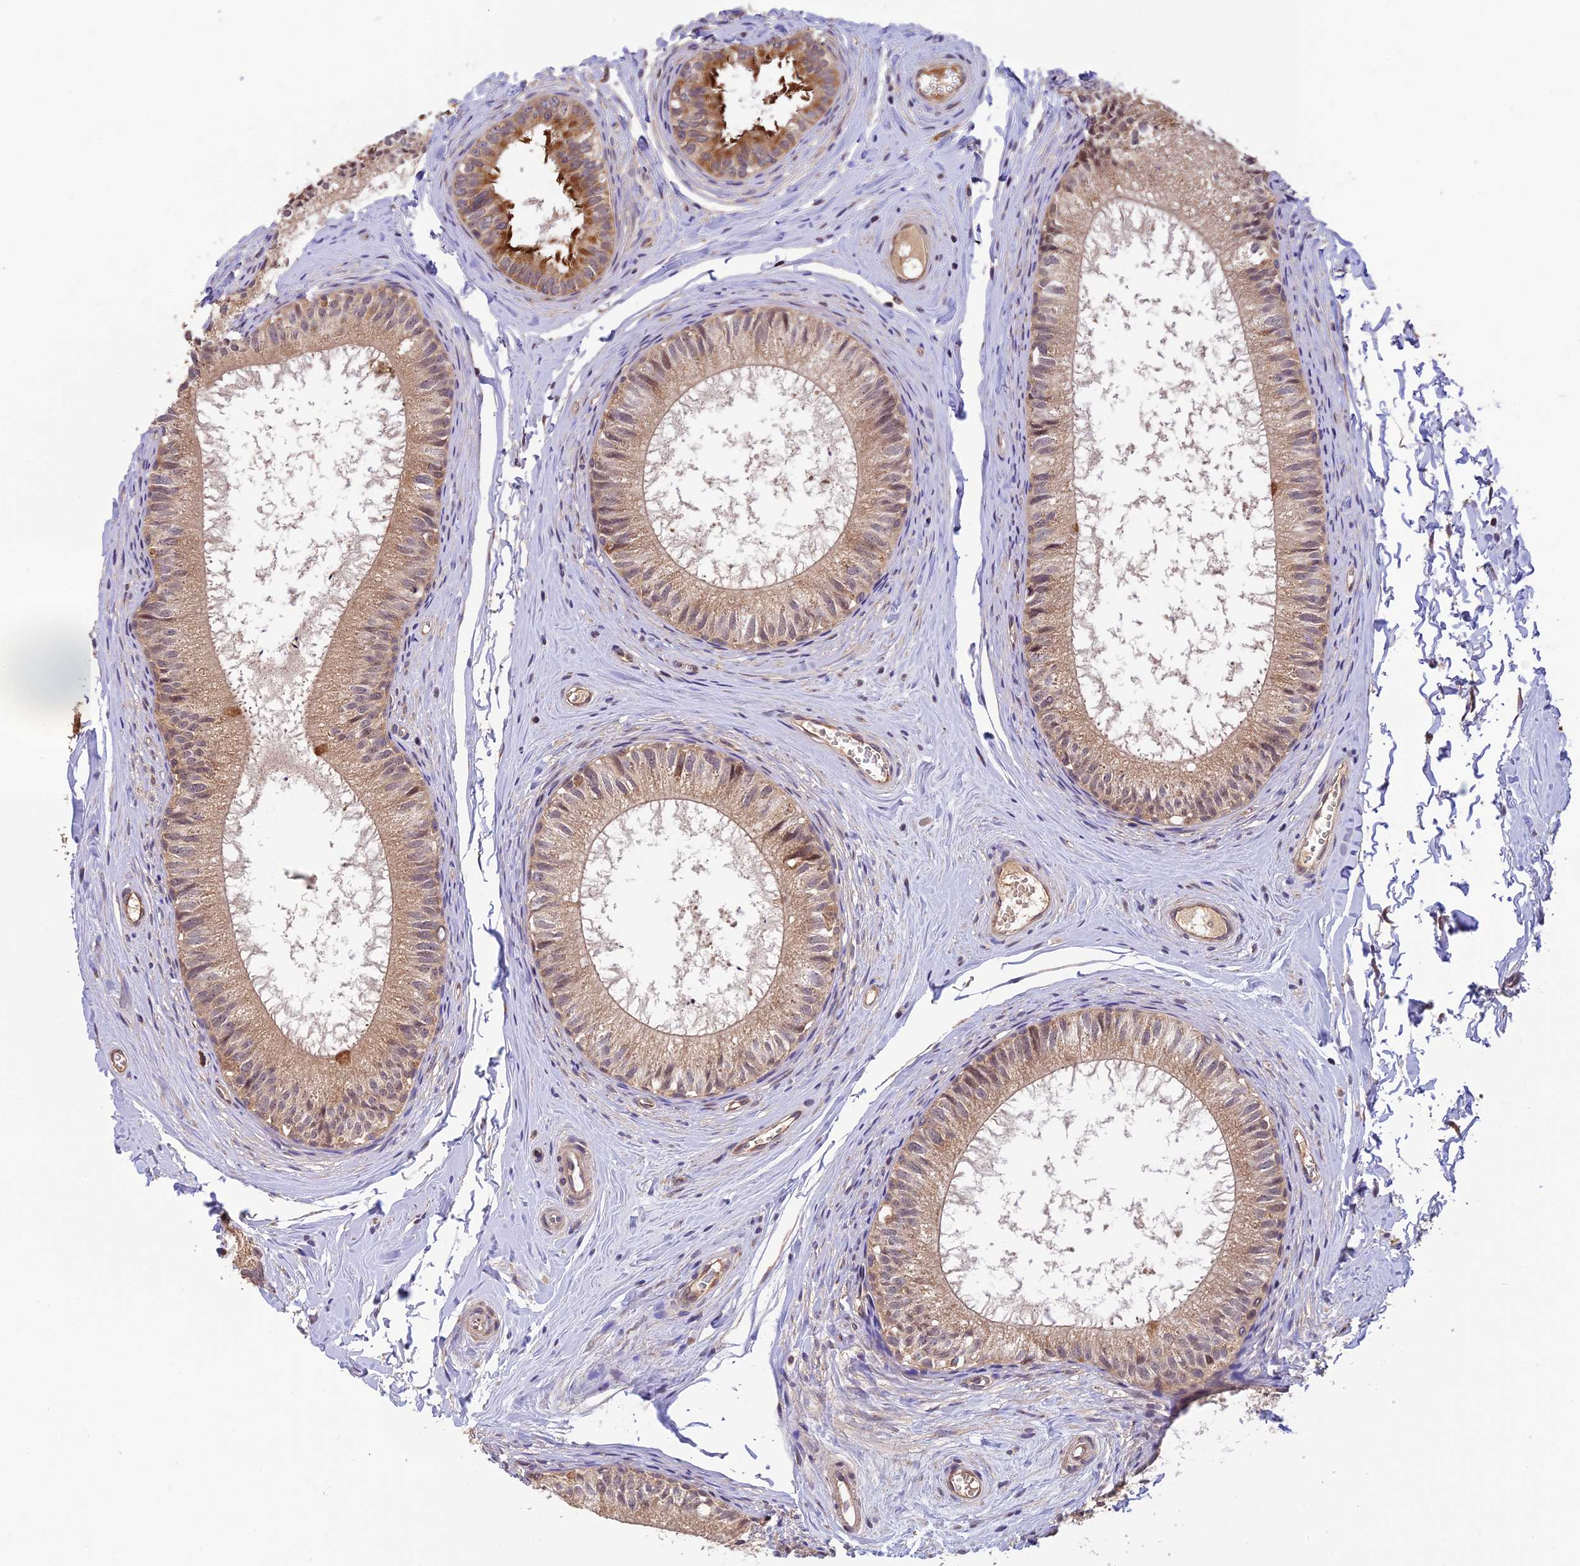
{"staining": {"intensity": "moderate", "quantity": ">75%", "location": "cytoplasmic/membranous"}, "tissue": "epididymis", "cell_type": "Glandular cells", "image_type": "normal", "snomed": [{"axis": "morphology", "description": "Normal tissue, NOS"}, {"axis": "topography", "description": "Epididymis"}], "caption": "About >75% of glandular cells in normal human epididymis reveal moderate cytoplasmic/membranous protein expression as visualized by brown immunohistochemical staining.", "gene": "MNS1", "patient": {"sex": "male", "age": 34}}